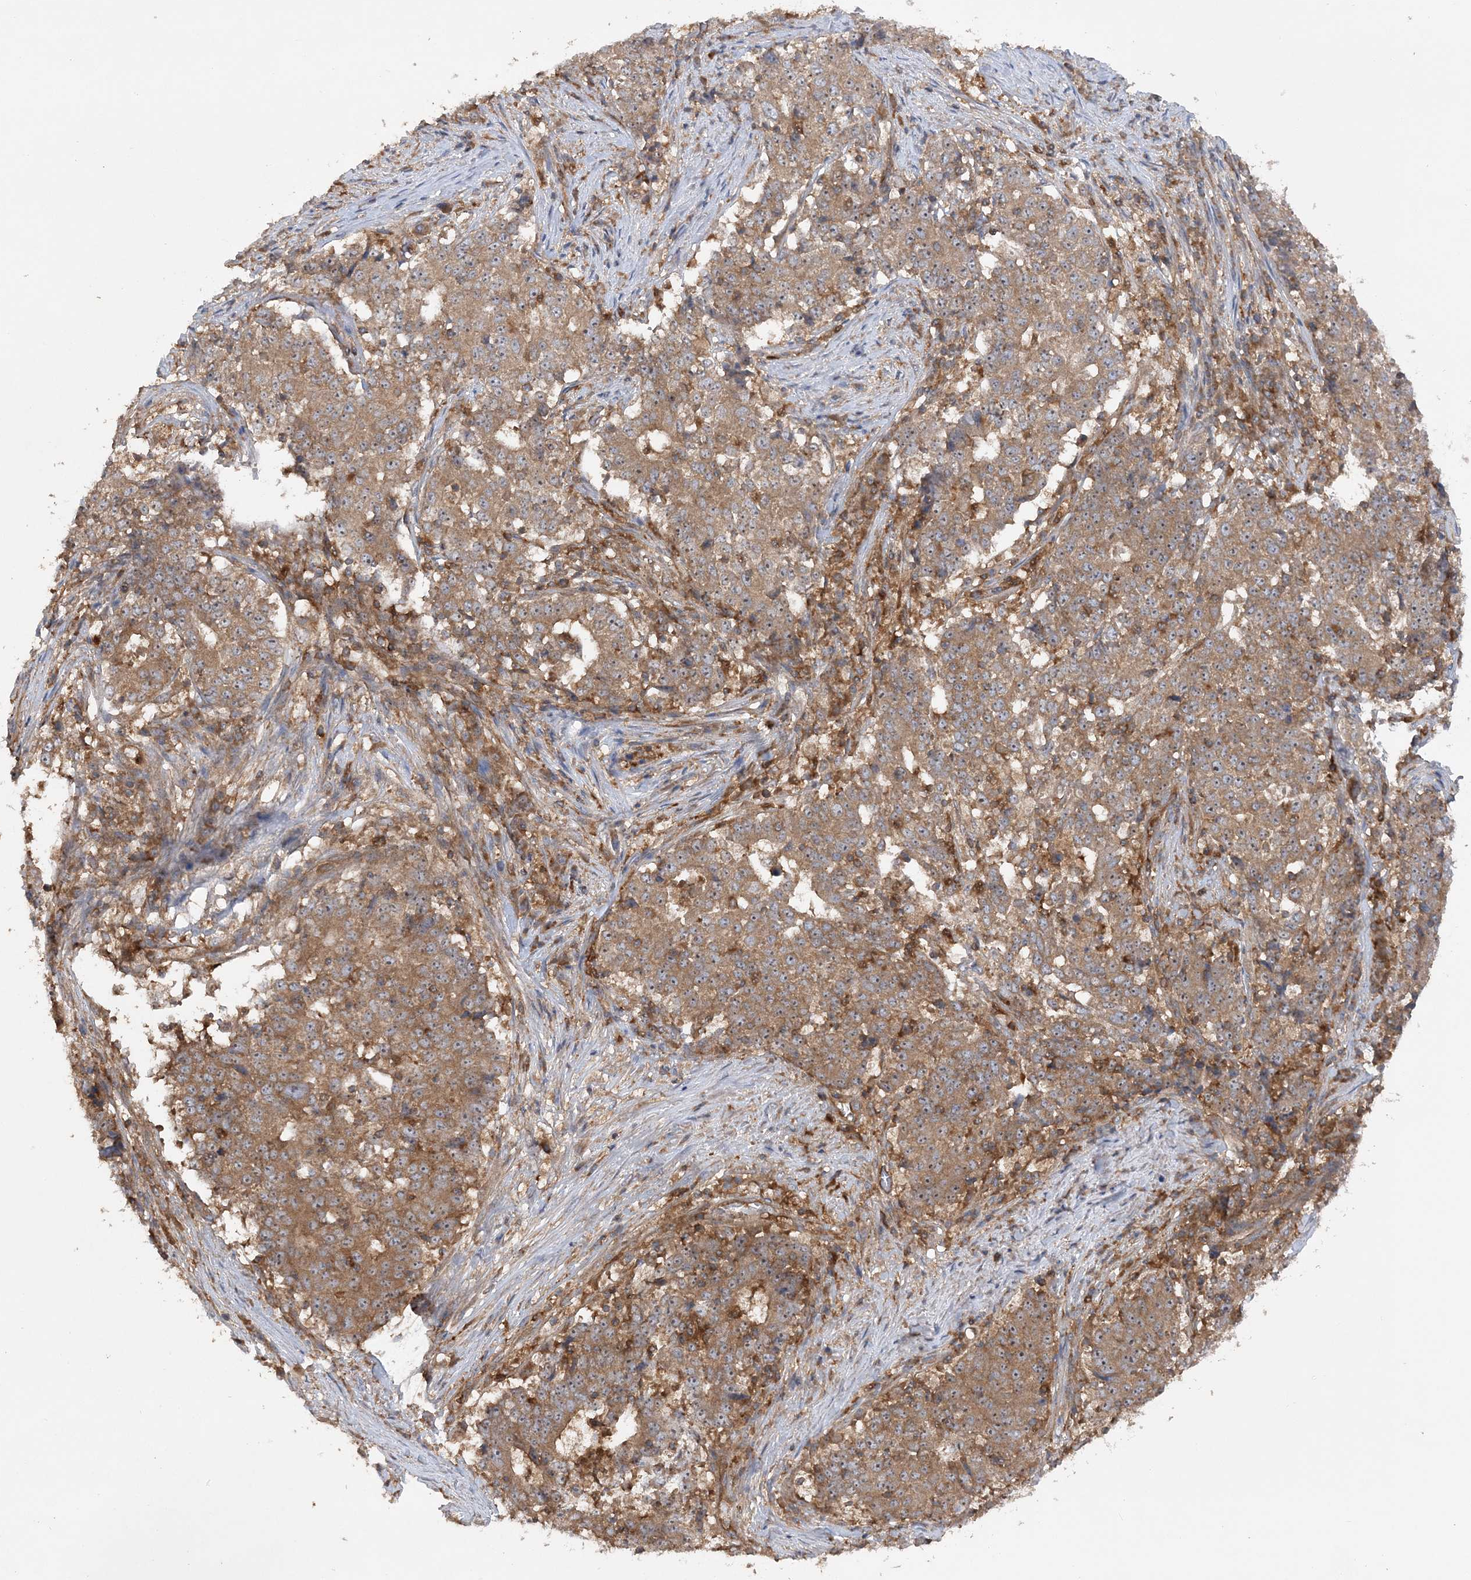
{"staining": {"intensity": "moderate", "quantity": ">75%", "location": "cytoplasmic/membranous"}, "tissue": "stomach cancer", "cell_type": "Tumor cells", "image_type": "cancer", "snomed": [{"axis": "morphology", "description": "Adenocarcinoma, NOS"}, {"axis": "topography", "description": "Stomach"}], "caption": "Human stomach adenocarcinoma stained for a protein (brown) reveals moderate cytoplasmic/membranous positive positivity in about >75% of tumor cells.", "gene": "ACAP2", "patient": {"sex": "male", "age": 59}}